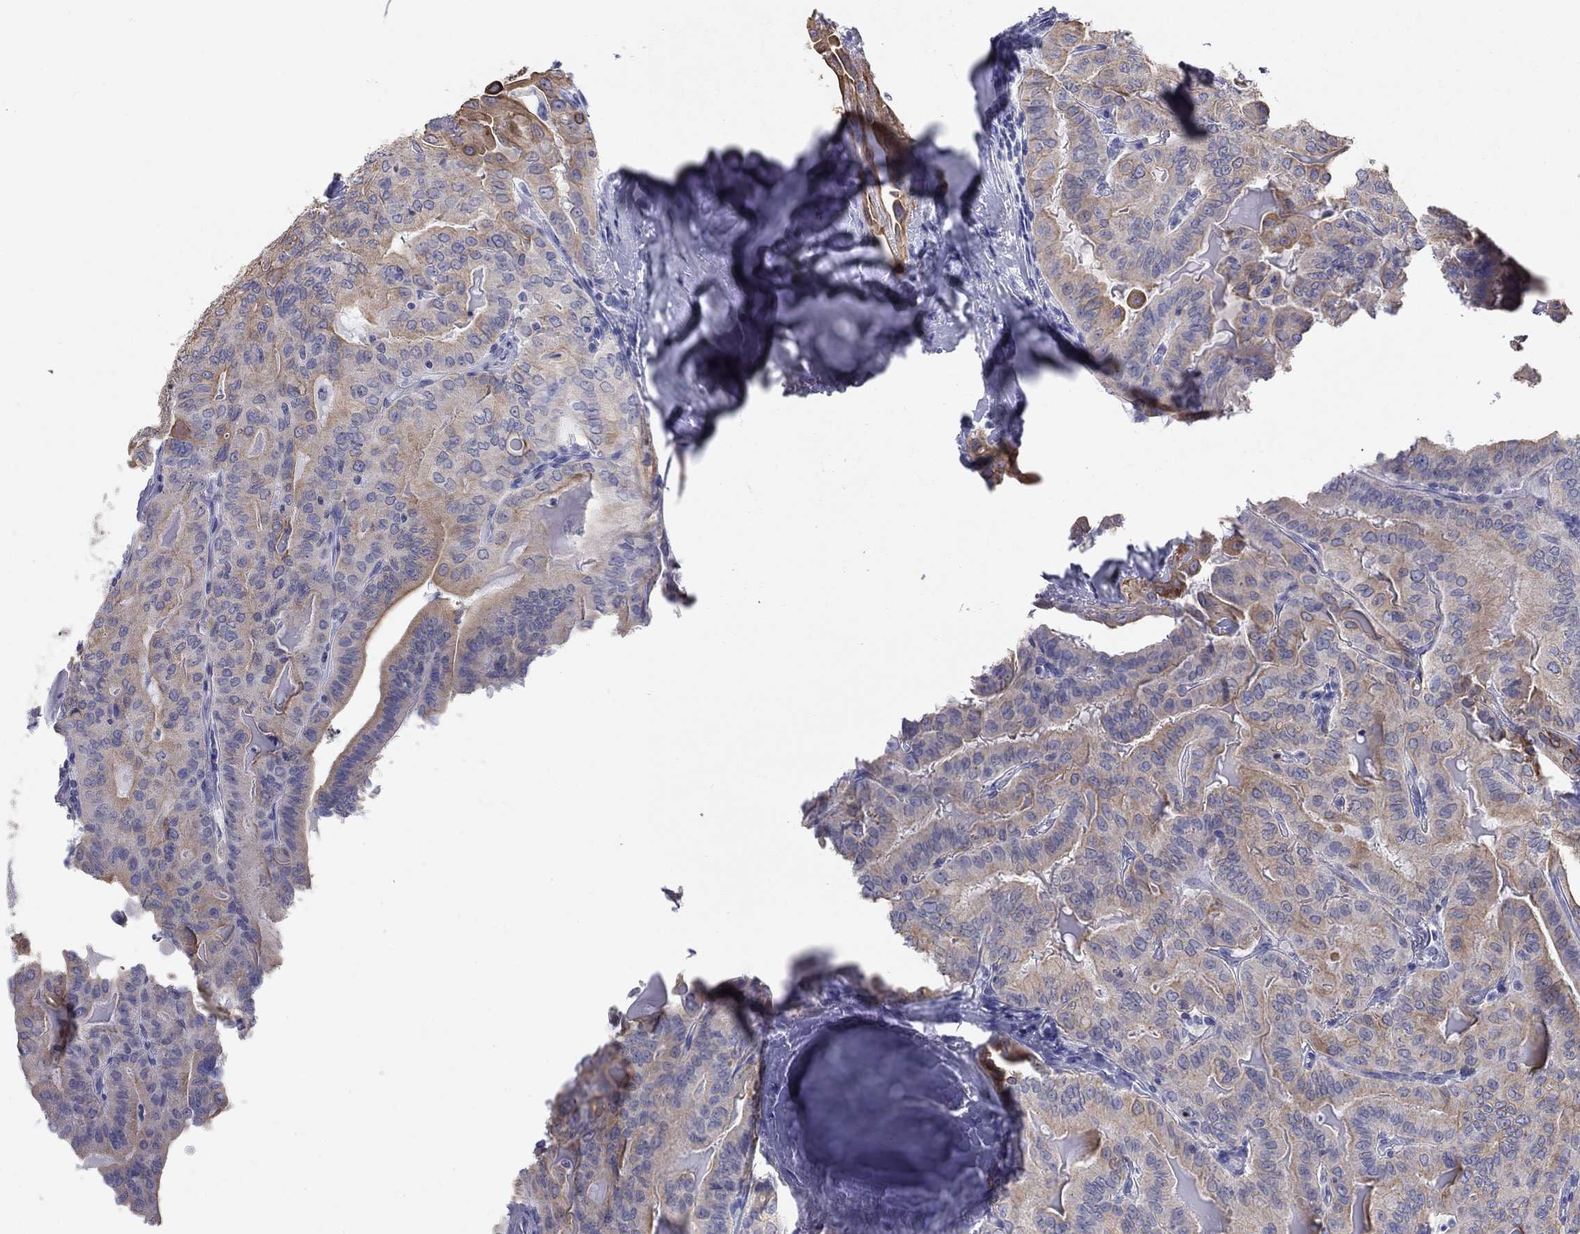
{"staining": {"intensity": "moderate", "quantity": ">75%", "location": "cytoplasmic/membranous"}, "tissue": "thyroid cancer", "cell_type": "Tumor cells", "image_type": "cancer", "snomed": [{"axis": "morphology", "description": "Papillary adenocarcinoma, NOS"}, {"axis": "topography", "description": "Thyroid gland"}], "caption": "Tumor cells show medium levels of moderate cytoplasmic/membranous positivity in about >75% of cells in thyroid cancer.", "gene": "KRT75", "patient": {"sex": "female", "age": 68}}